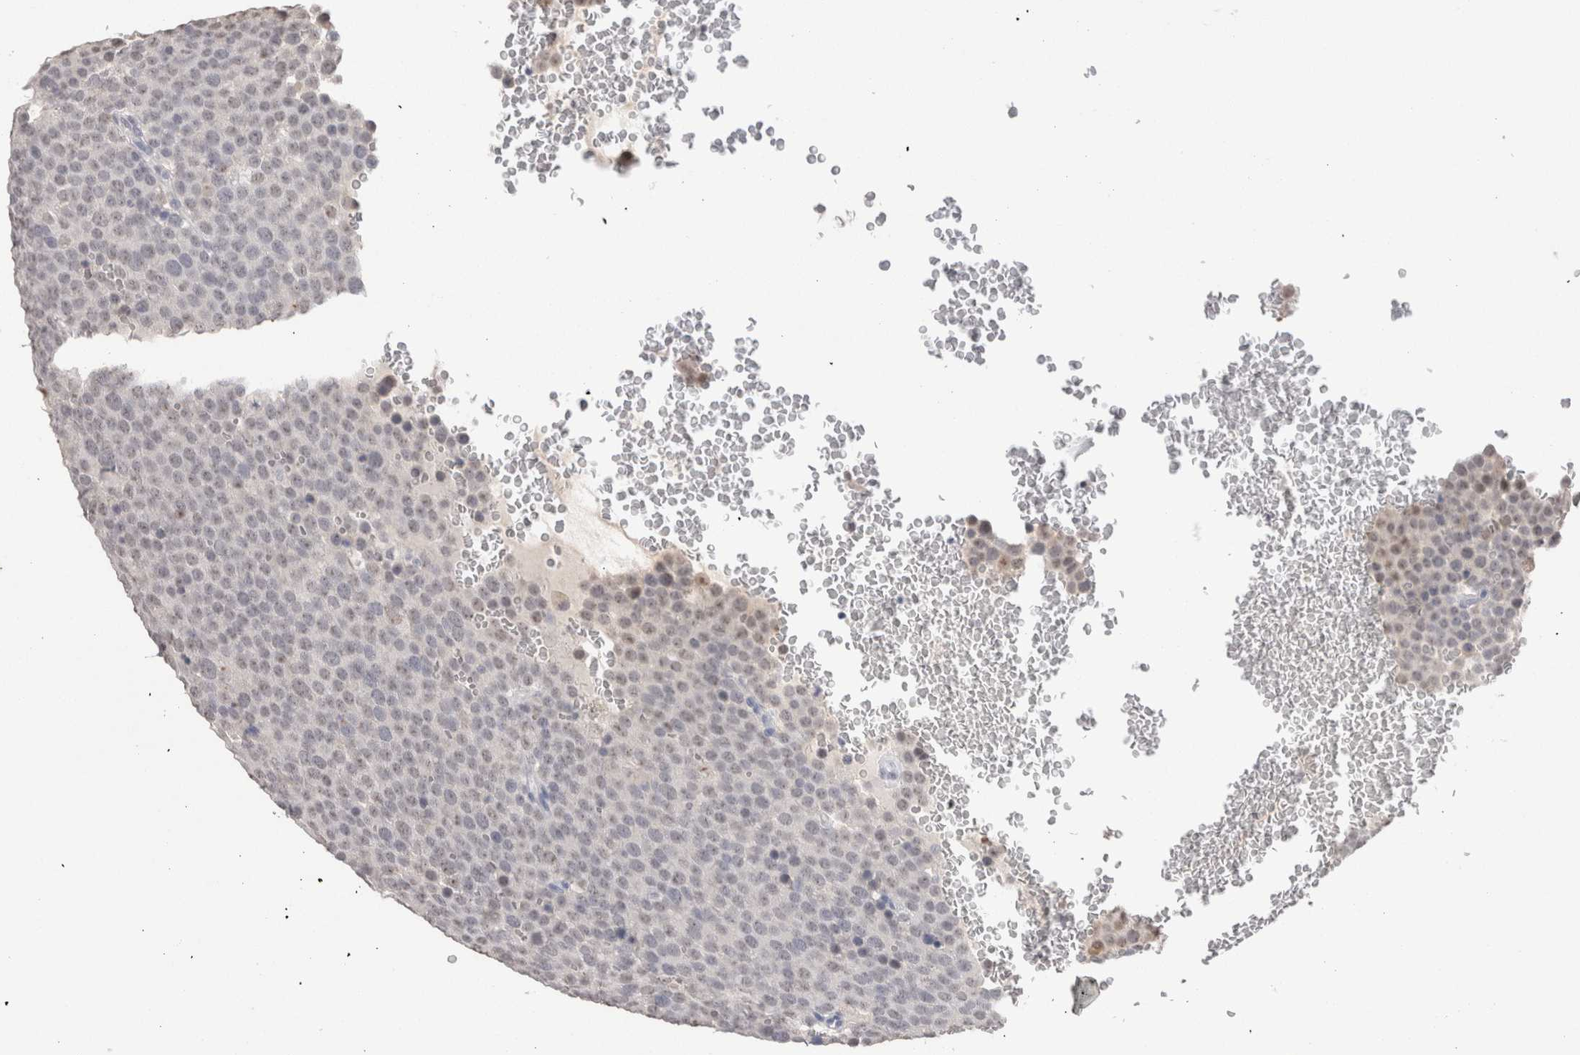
{"staining": {"intensity": "negative", "quantity": "none", "location": "none"}, "tissue": "testis cancer", "cell_type": "Tumor cells", "image_type": "cancer", "snomed": [{"axis": "morphology", "description": "Seminoma, NOS"}, {"axis": "topography", "description": "Testis"}], "caption": "Protein analysis of testis cancer exhibits no significant staining in tumor cells. (DAB (3,3'-diaminobenzidine) immunohistochemistry, high magnification).", "gene": "CADM3", "patient": {"sex": "male", "age": 71}}